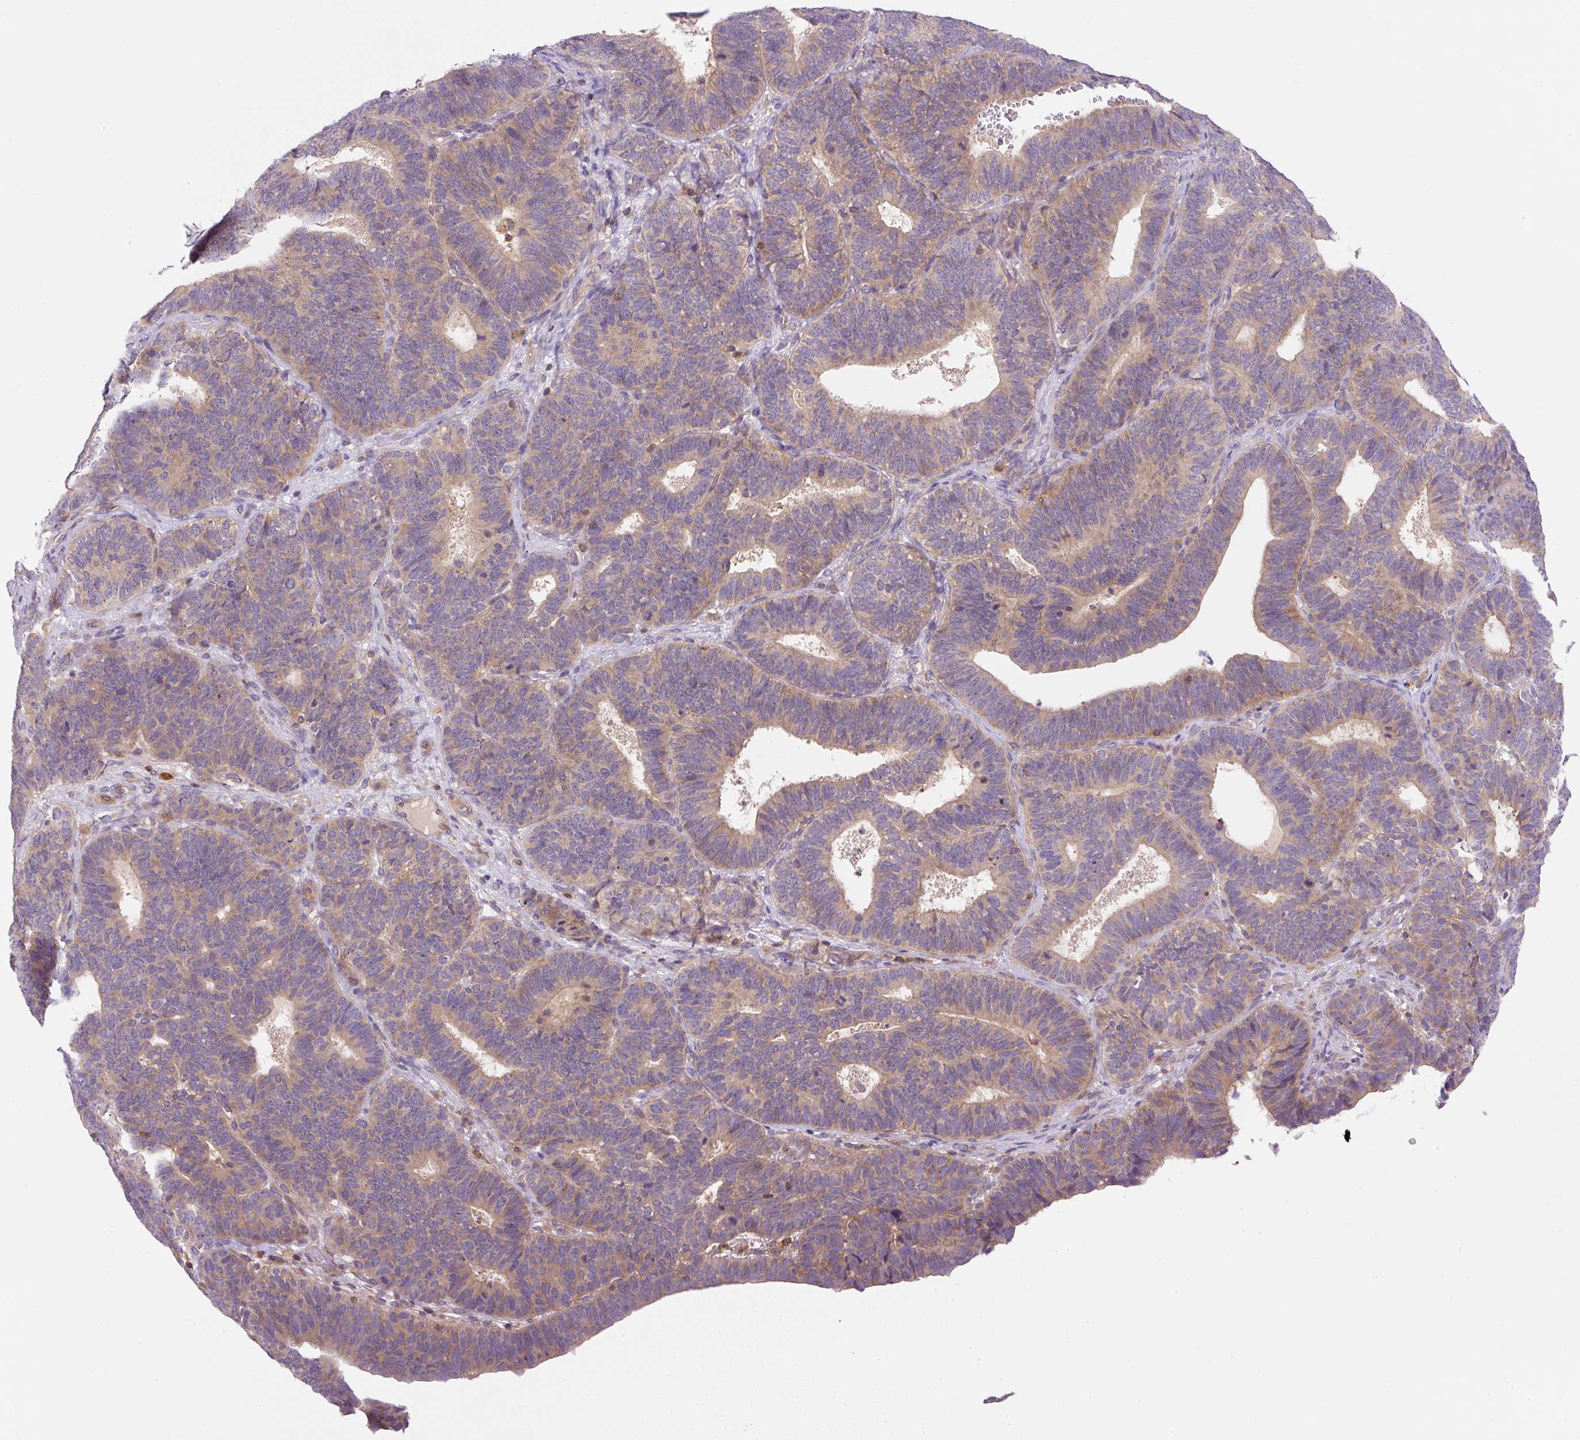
{"staining": {"intensity": "weak", "quantity": ">75%", "location": "cytoplasmic/membranous"}, "tissue": "endometrial cancer", "cell_type": "Tumor cells", "image_type": "cancer", "snomed": [{"axis": "morphology", "description": "Adenocarcinoma, NOS"}, {"axis": "topography", "description": "Endometrium"}], "caption": "This is a histology image of IHC staining of endometrial cancer (adenocarcinoma), which shows weak staining in the cytoplasmic/membranous of tumor cells.", "gene": "CCDC28A", "patient": {"sex": "female", "age": 70}}